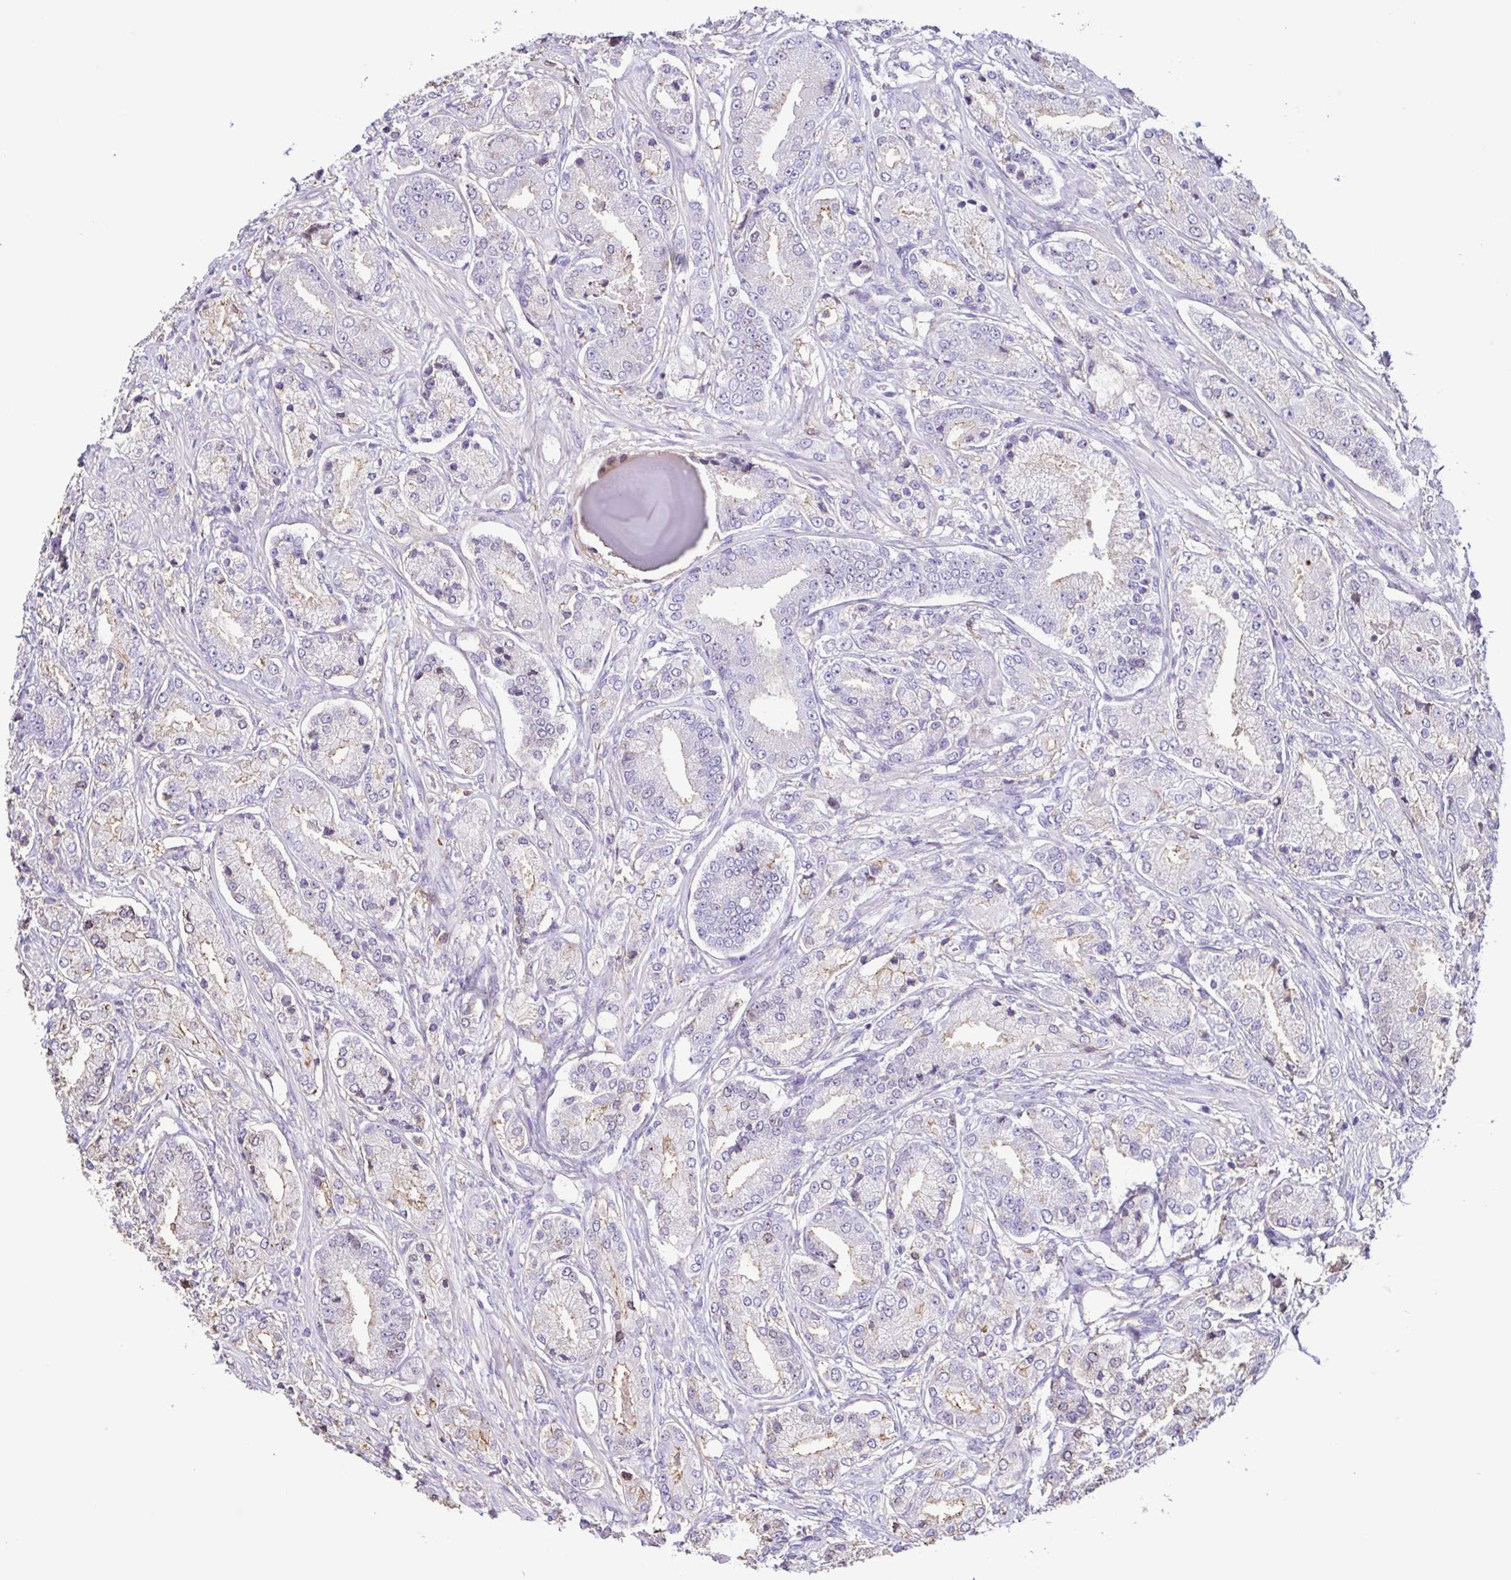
{"staining": {"intensity": "weak", "quantity": "<25%", "location": "cytoplasmic/membranous"}, "tissue": "prostate cancer", "cell_type": "Tumor cells", "image_type": "cancer", "snomed": [{"axis": "morphology", "description": "Adenocarcinoma, High grade"}, {"axis": "topography", "description": "Prostate and seminal vesicle, NOS"}], "caption": "Micrograph shows no significant protein staining in tumor cells of prostate cancer. (DAB (3,3'-diaminobenzidine) IHC, high magnification).", "gene": "ANXA10", "patient": {"sex": "male", "age": 61}}